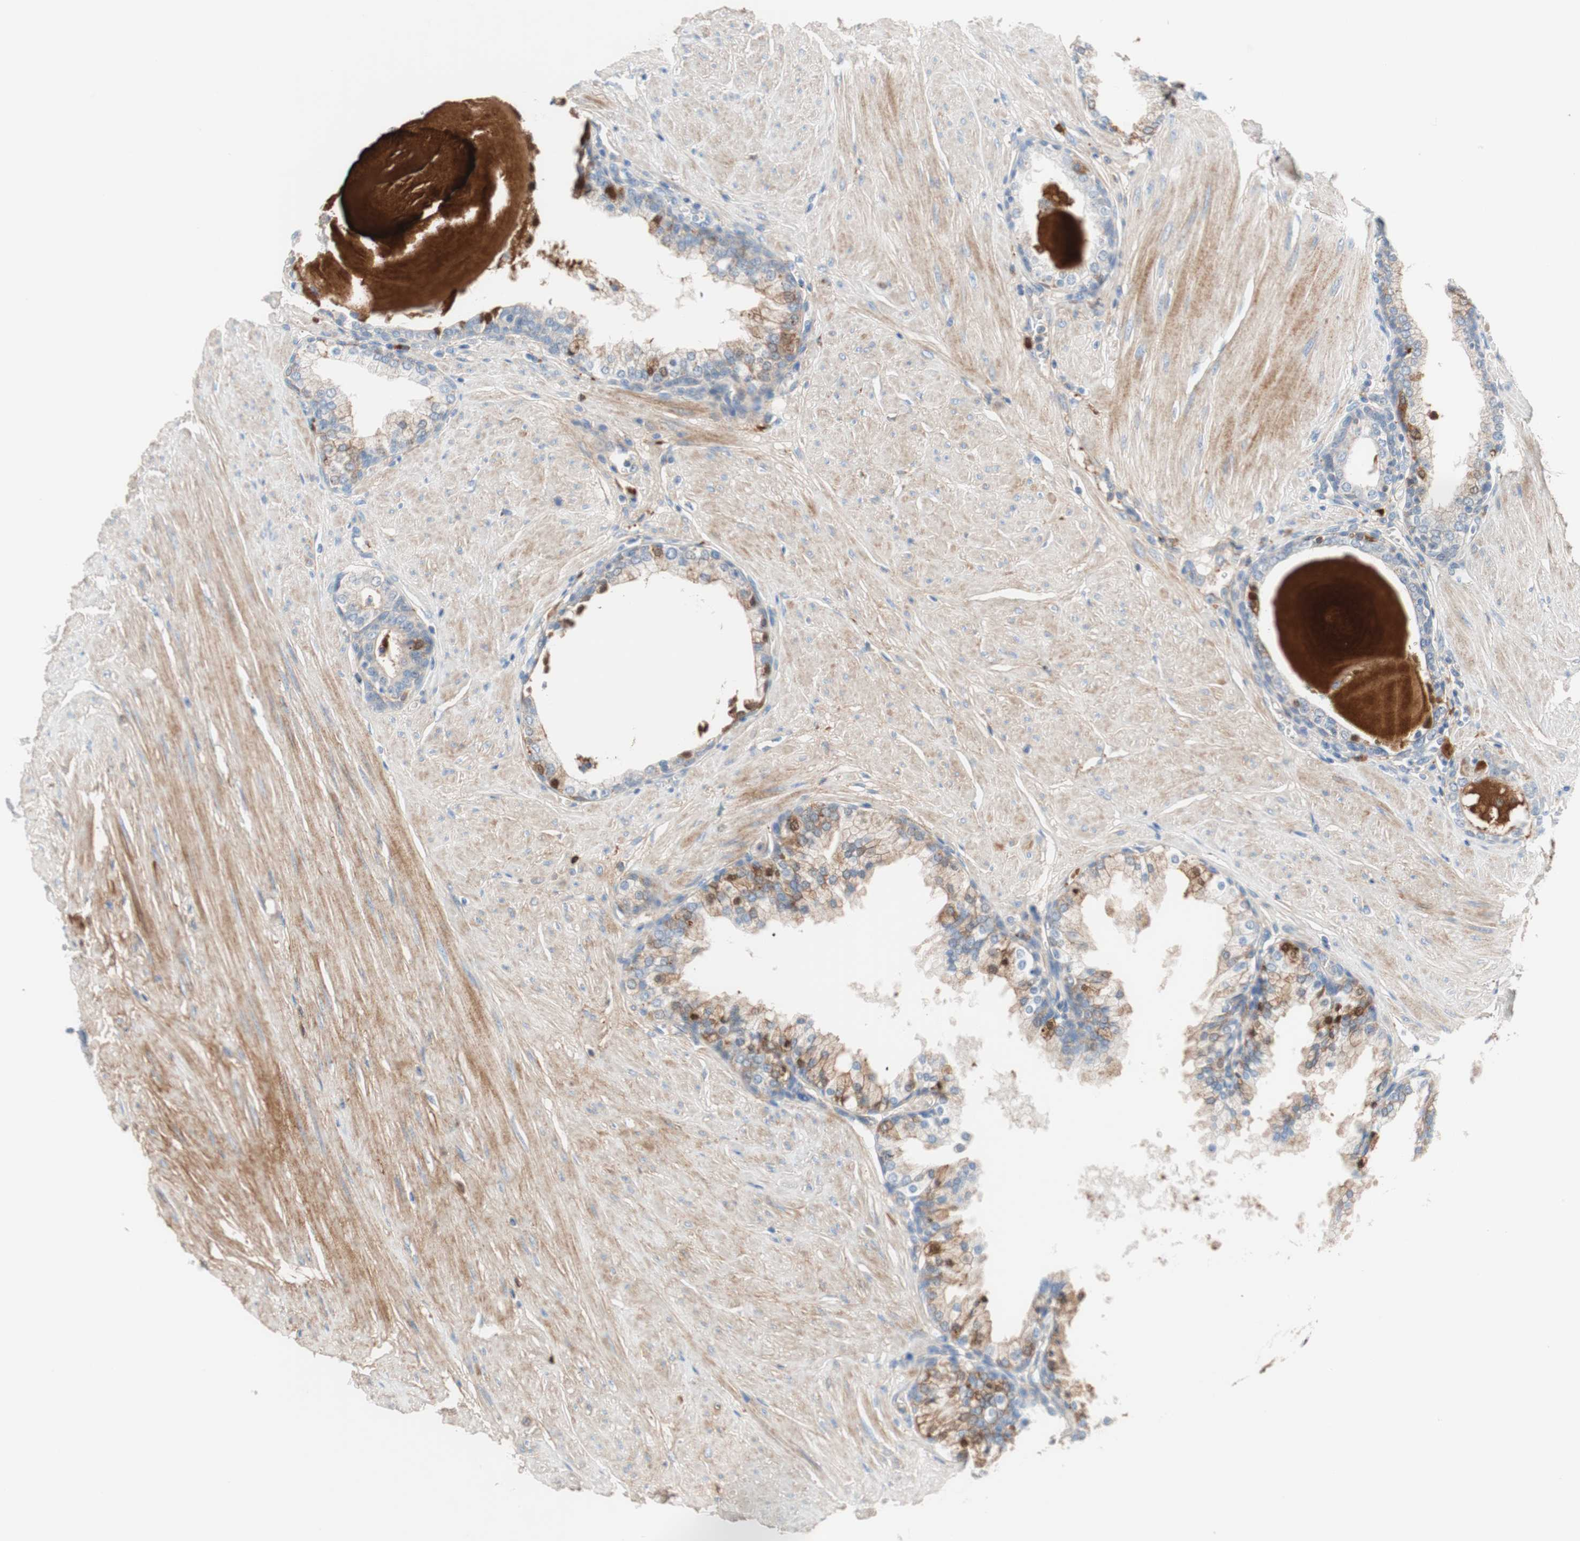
{"staining": {"intensity": "weak", "quantity": ">75%", "location": "cytoplasmic/membranous"}, "tissue": "prostate", "cell_type": "Glandular cells", "image_type": "normal", "snomed": [{"axis": "morphology", "description": "Normal tissue, NOS"}, {"axis": "topography", "description": "Prostate"}], "caption": "High-power microscopy captured an immunohistochemistry (IHC) photomicrograph of unremarkable prostate, revealing weak cytoplasmic/membranous staining in about >75% of glandular cells.", "gene": "RBP4", "patient": {"sex": "male", "age": 51}}